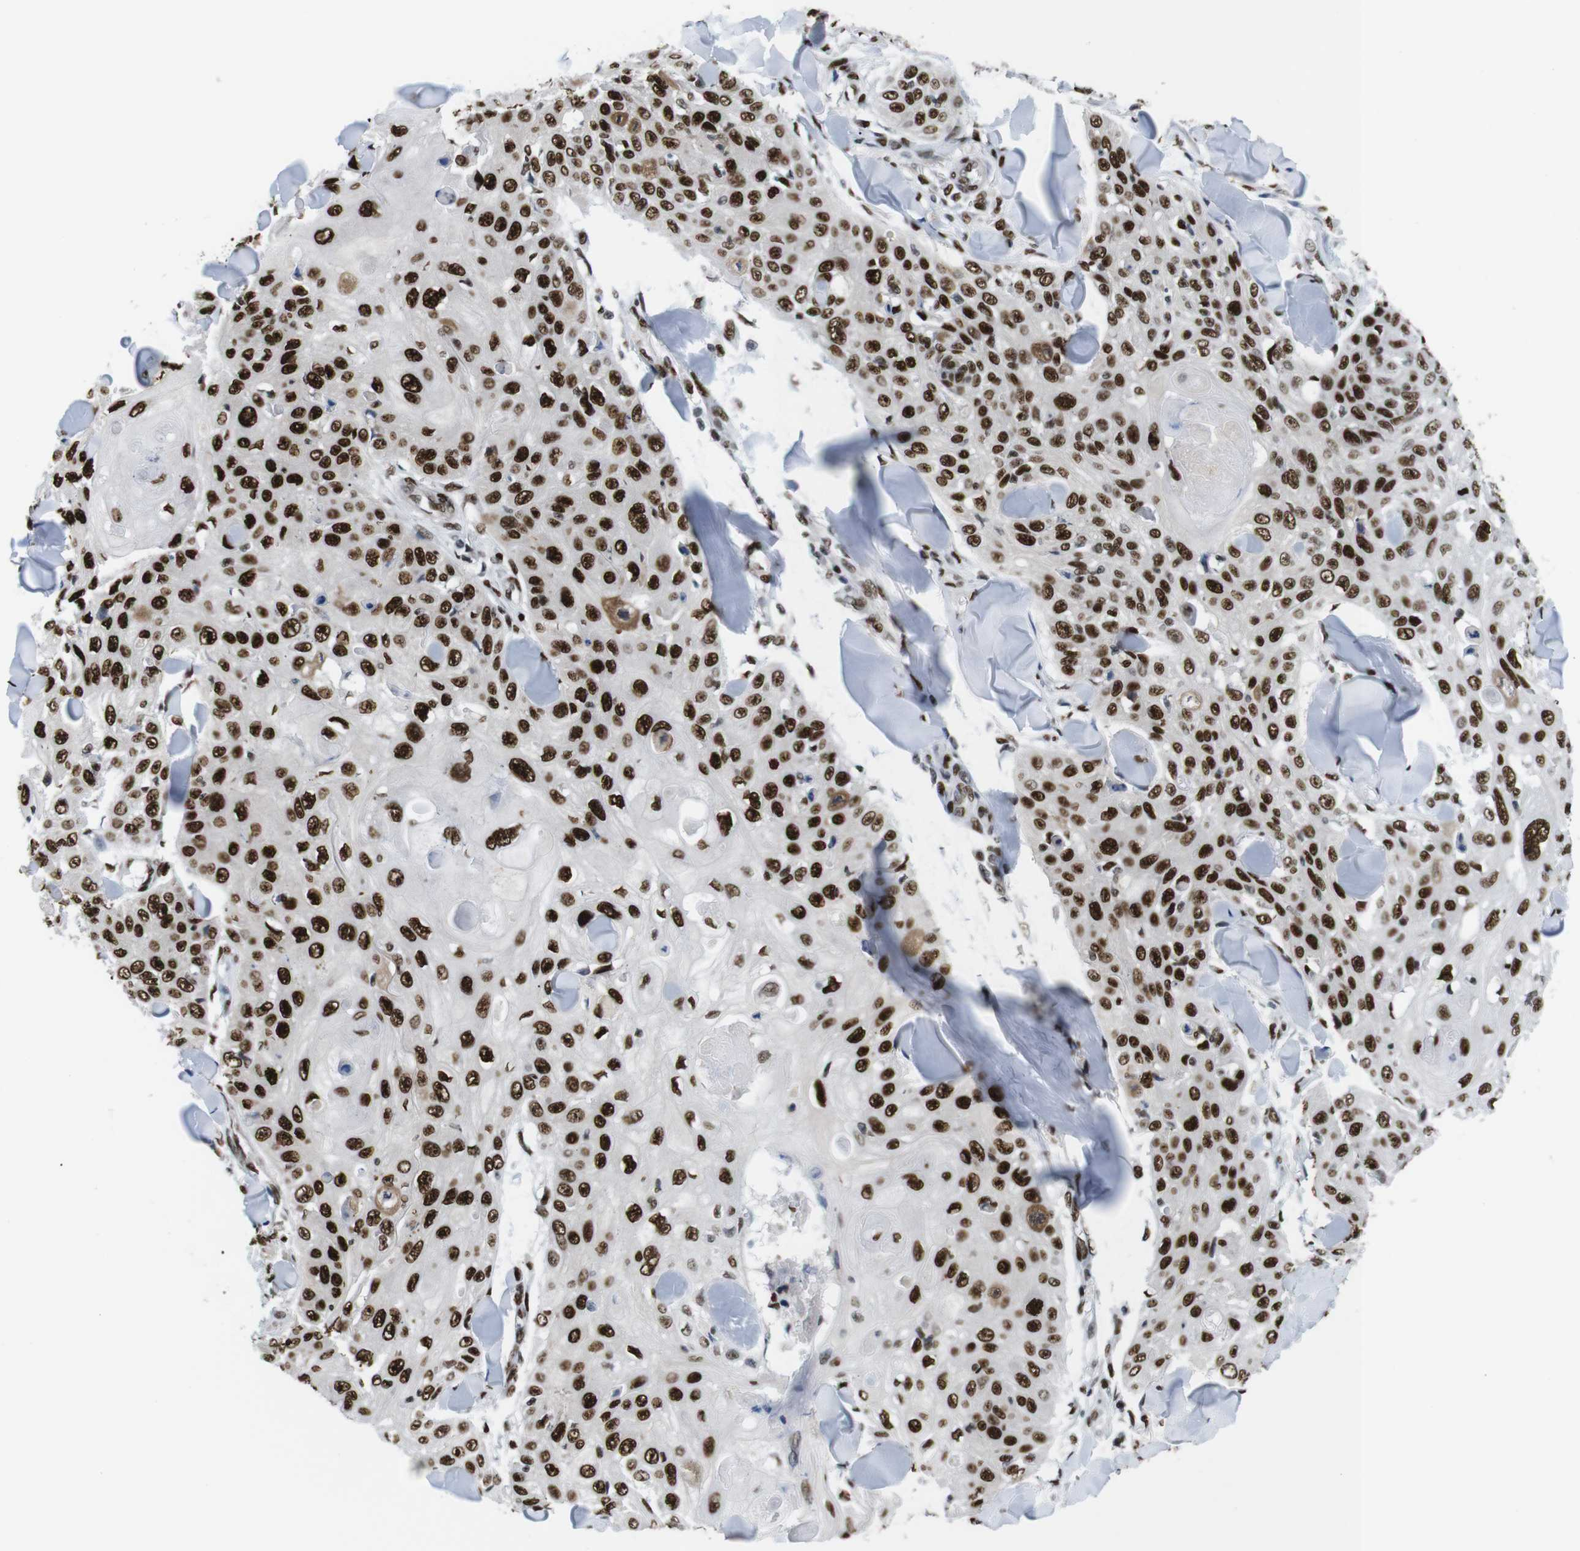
{"staining": {"intensity": "strong", "quantity": ">75%", "location": "nuclear"}, "tissue": "skin cancer", "cell_type": "Tumor cells", "image_type": "cancer", "snomed": [{"axis": "morphology", "description": "Squamous cell carcinoma, NOS"}, {"axis": "topography", "description": "Skin"}], "caption": "IHC micrograph of neoplastic tissue: human skin cancer (squamous cell carcinoma) stained using immunohistochemistry (IHC) demonstrates high levels of strong protein expression localized specifically in the nuclear of tumor cells, appearing as a nuclear brown color.", "gene": "PSME3", "patient": {"sex": "male", "age": 86}}